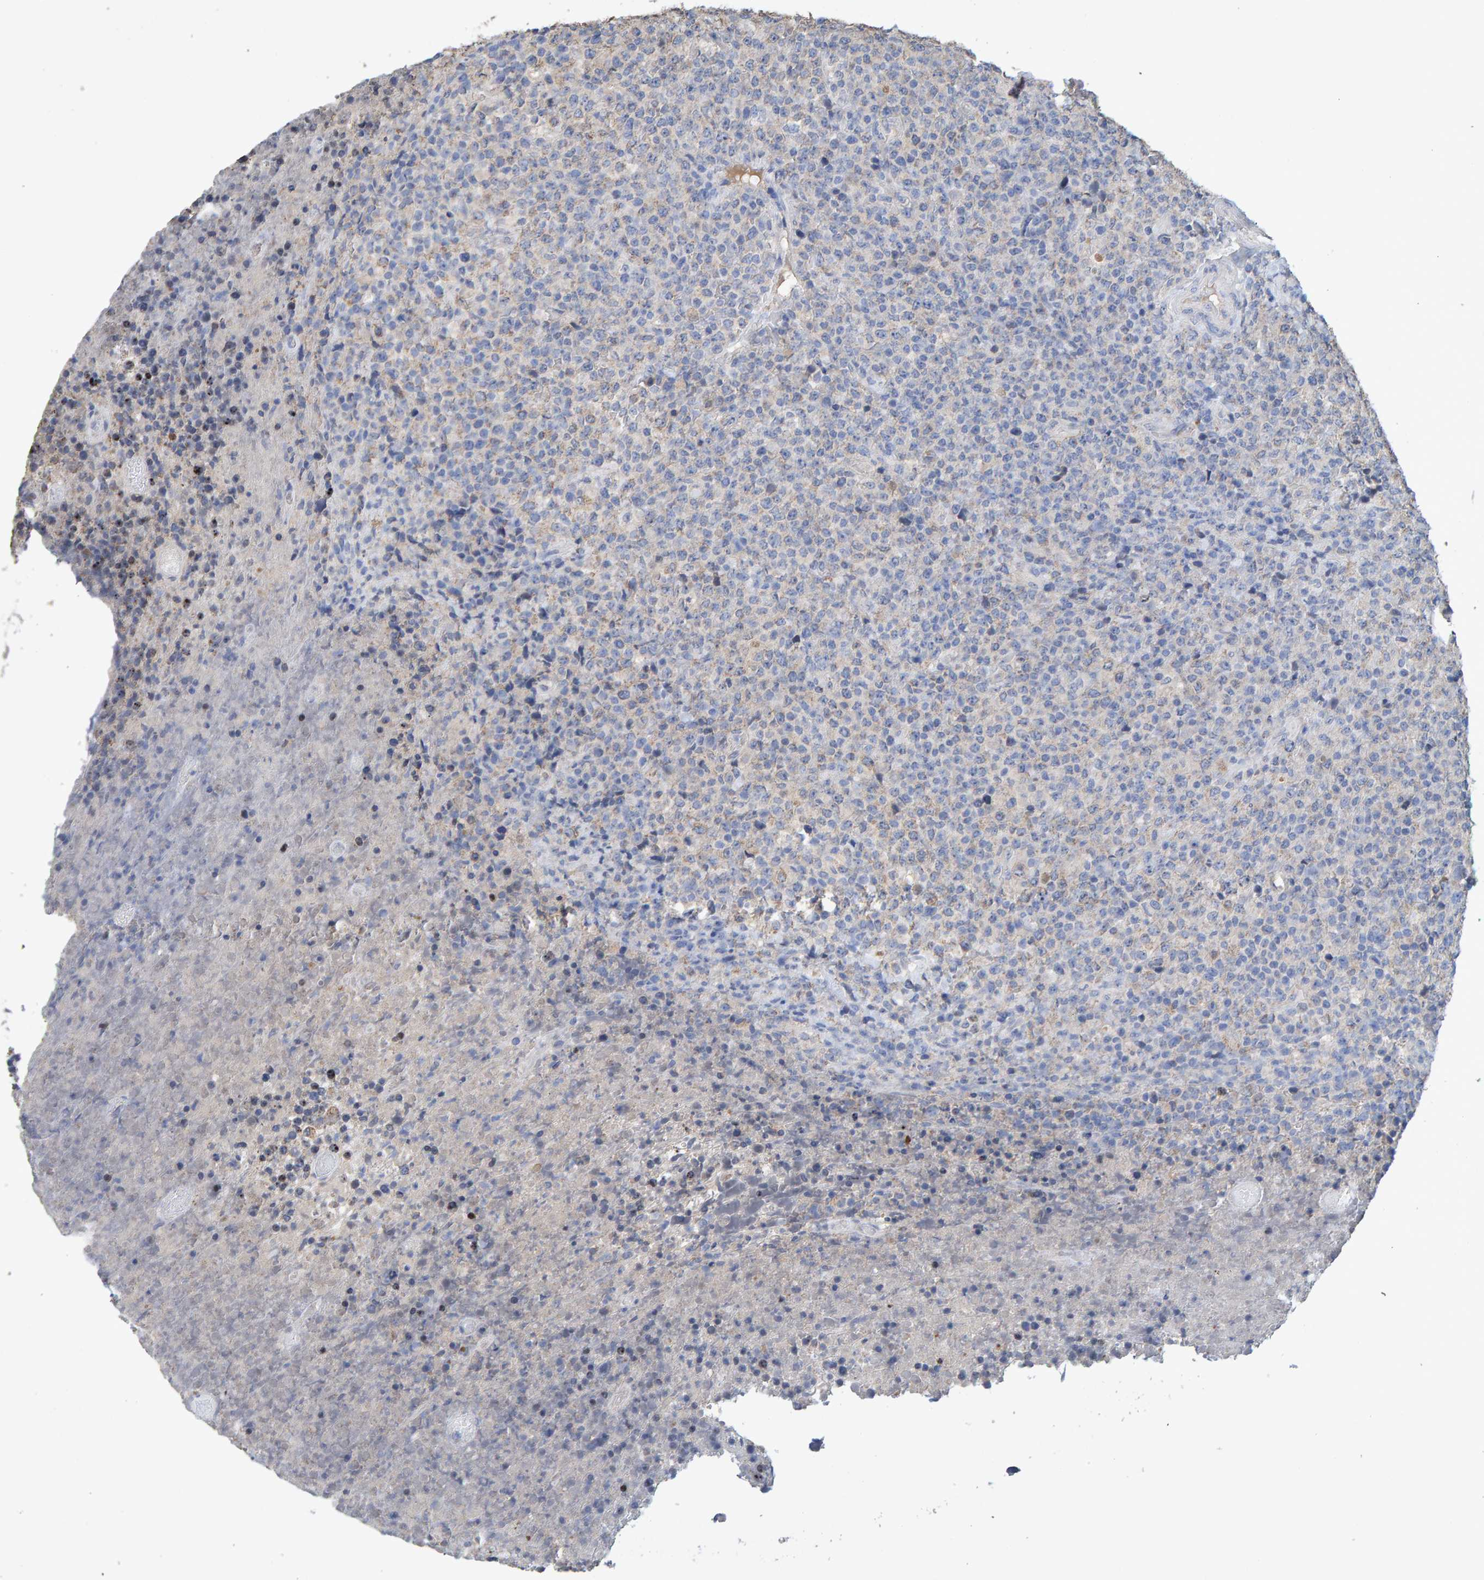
{"staining": {"intensity": "negative", "quantity": "none", "location": "none"}, "tissue": "lymphoma", "cell_type": "Tumor cells", "image_type": "cancer", "snomed": [{"axis": "morphology", "description": "Malignant lymphoma, non-Hodgkin's type, High grade"}, {"axis": "topography", "description": "Lymph node"}], "caption": "The histopathology image demonstrates no staining of tumor cells in high-grade malignant lymphoma, non-Hodgkin's type.", "gene": "CTH", "patient": {"sex": "male", "age": 13}}